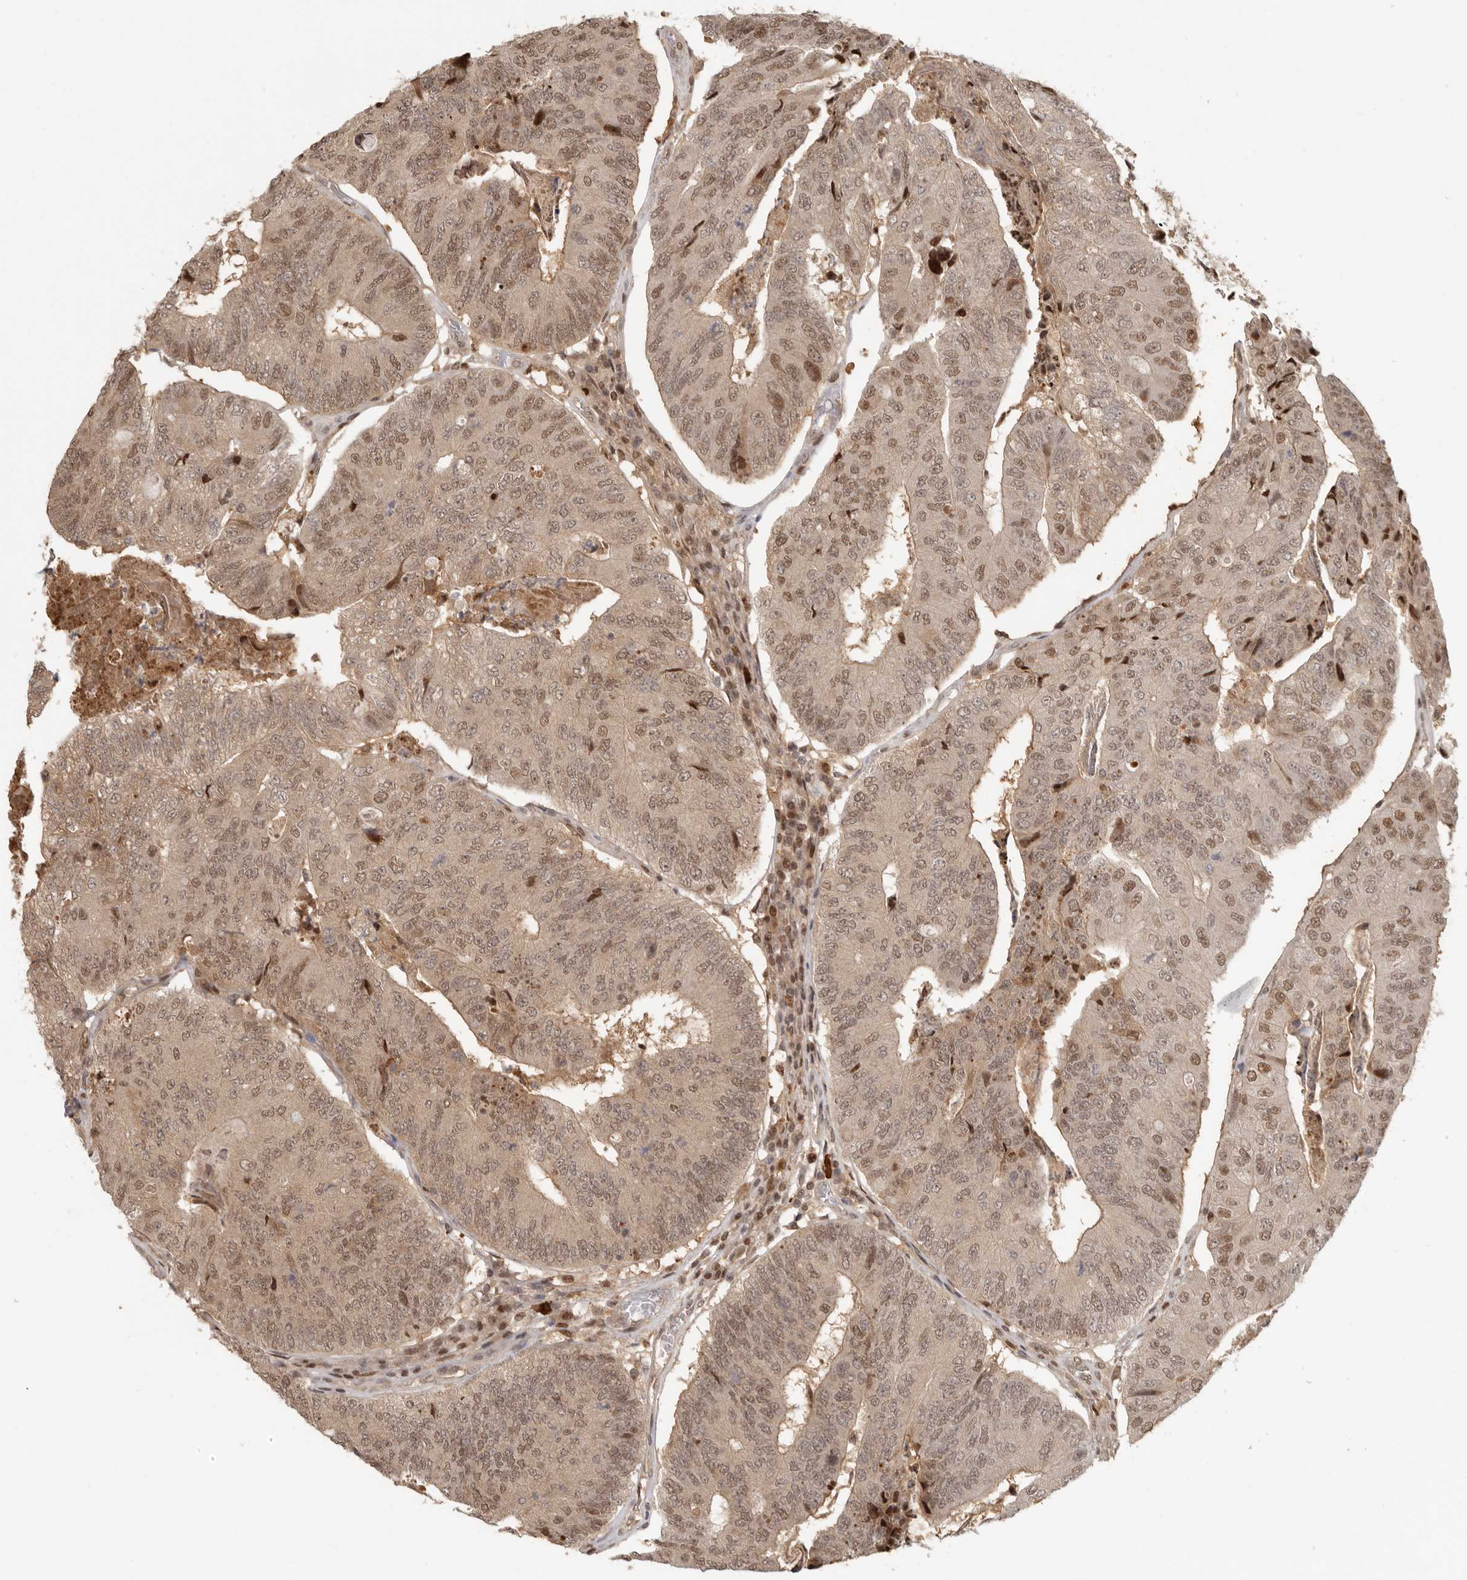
{"staining": {"intensity": "moderate", "quantity": ">75%", "location": "nuclear"}, "tissue": "colorectal cancer", "cell_type": "Tumor cells", "image_type": "cancer", "snomed": [{"axis": "morphology", "description": "Adenocarcinoma, NOS"}, {"axis": "topography", "description": "Colon"}], "caption": "There is medium levels of moderate nuclear positivity in tumor cells of colorectal adenocarcinoma, as demonstrated by immunohistochemical staining (brown color).", "gene": "PSMA5", "patient": {"sex": "female", "age": 67}}